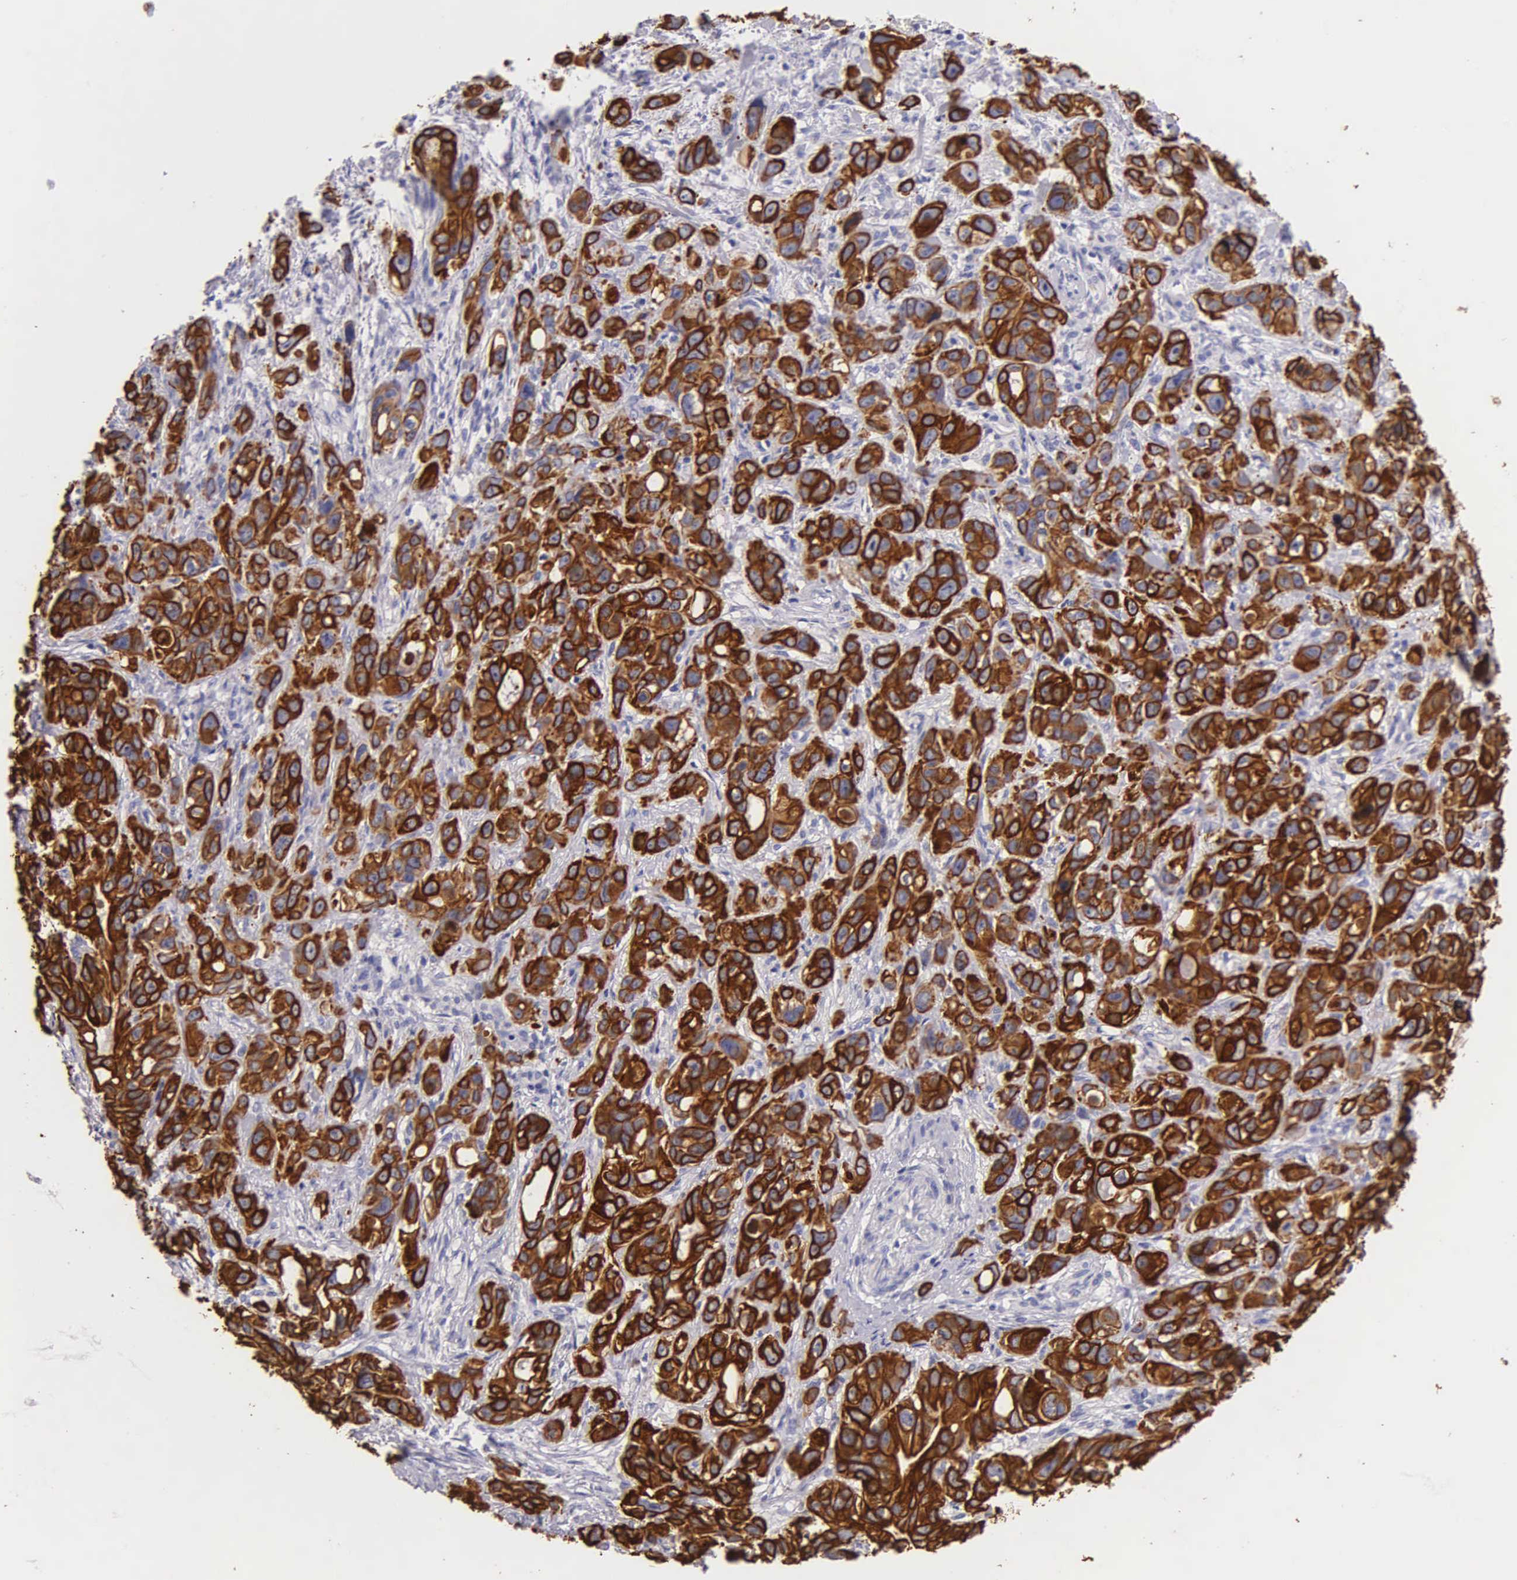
{"staining": {"intensity": "strong", "quantity": ">75%", "location": "cytoplasmic/membranous"}, "tissue": "stomach cancer", "cell_type": "Tumor cells", "image_type": "cancer", "snomed": [{"axis": "morphology", "description": "Adenocarcinoma, NOS"}, {"axis": "topography", "description": "Stomach, upper"}], "caption": "Adenocarcinoma (stomach) stained with immunohistochemistry (IHC) exhibits strong cytoplasmic/membranous positivity in about >75% of tumor cells.", "gene": "KRT17", "patient": {"sex": "male", "age": 47}}